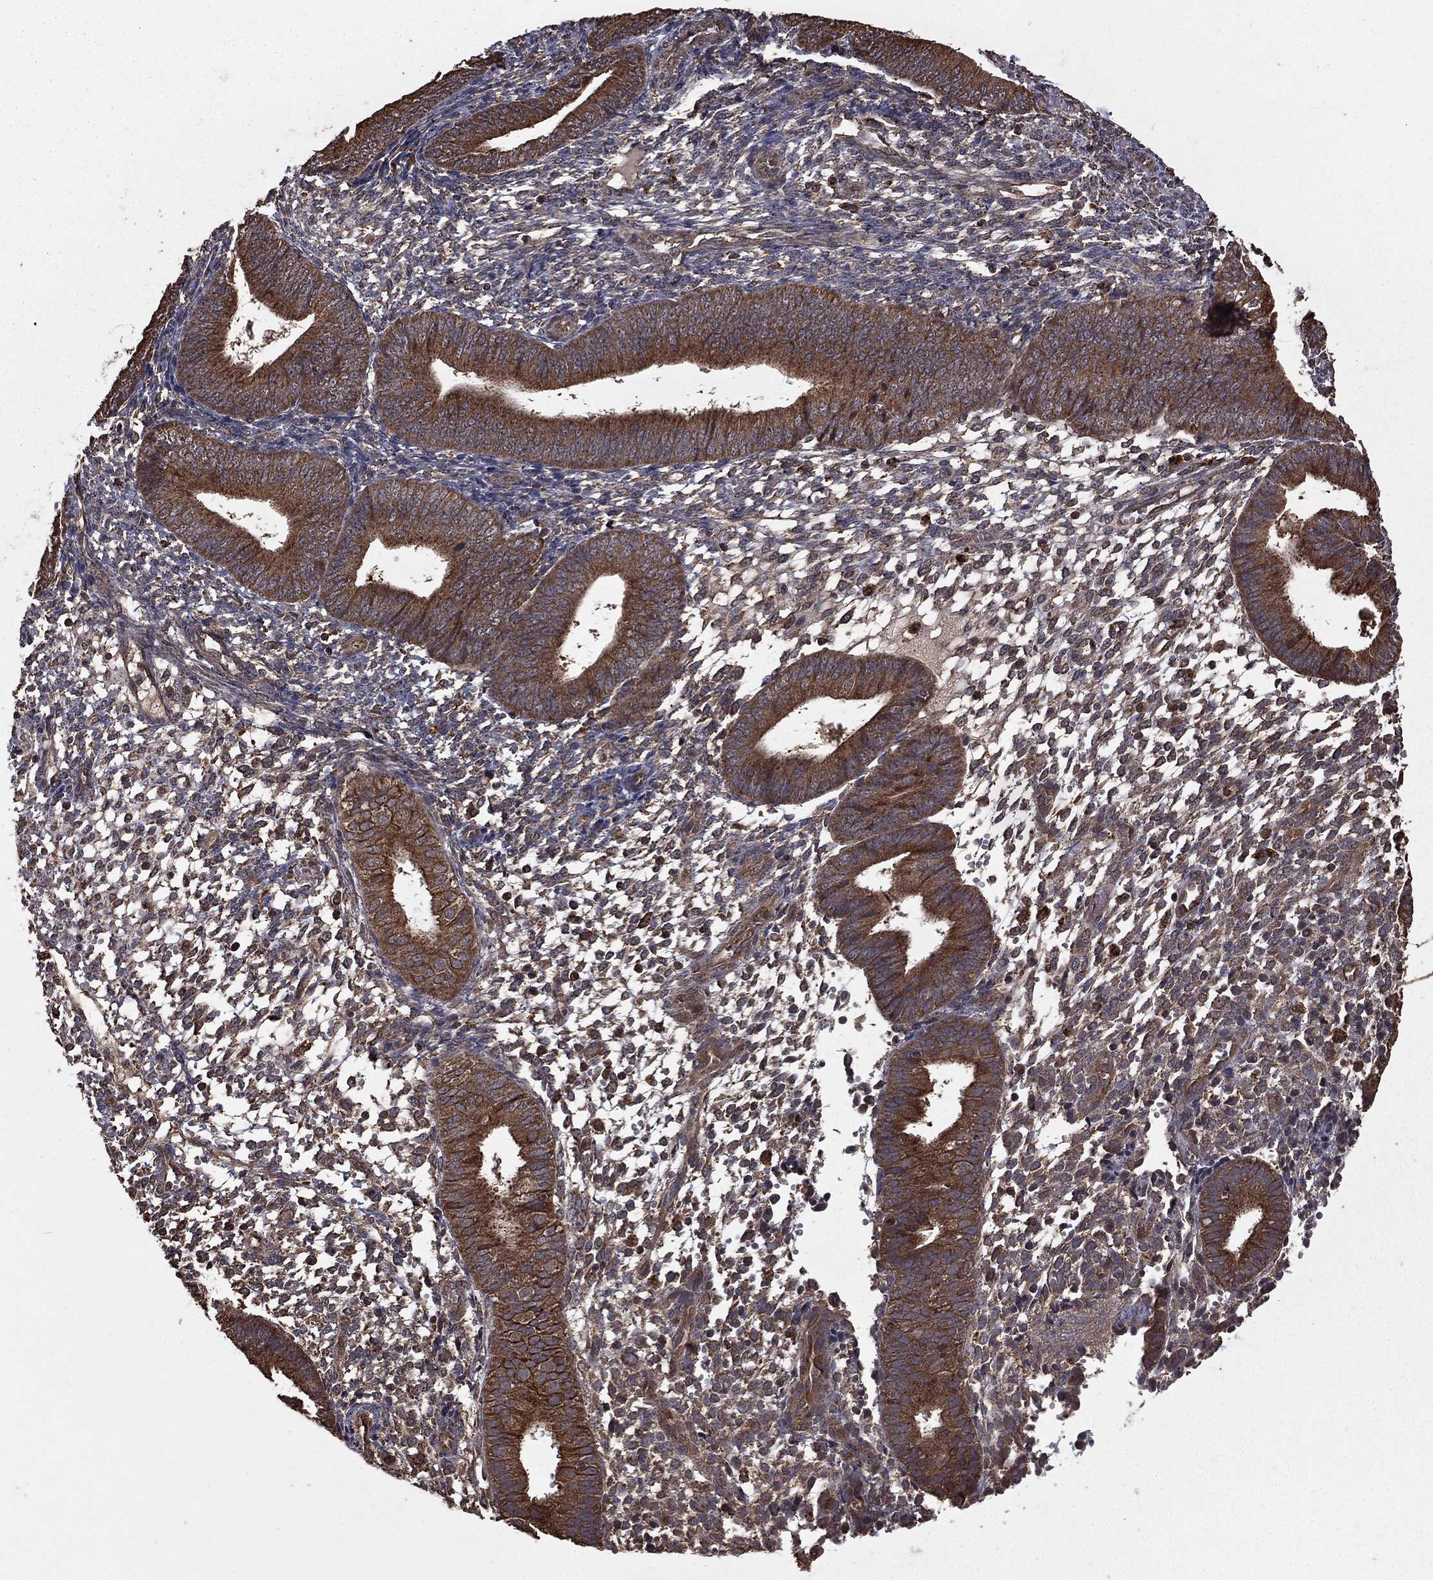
{"staining": {"intensity": "weak", "quantity": "25%-75%", "location": "cytoplasmic/membranous"}, "tissue": "endometrium", "cell_type": "Cells in endometrial stroma", "image_type": "normal", "snomed": [{"axis": "morphology", "description": "Normal tissue, NOS"}, {"axis": "topography", "description": "Endometrium"}], "caption": "Weak cytoplasmic/membranous expression is appreciated in approximately 25%-75% of cells in endometrial stroma in benign endometrium.", "gene": "BIRC6", "patient": {"sex": "female", "age": 39}}